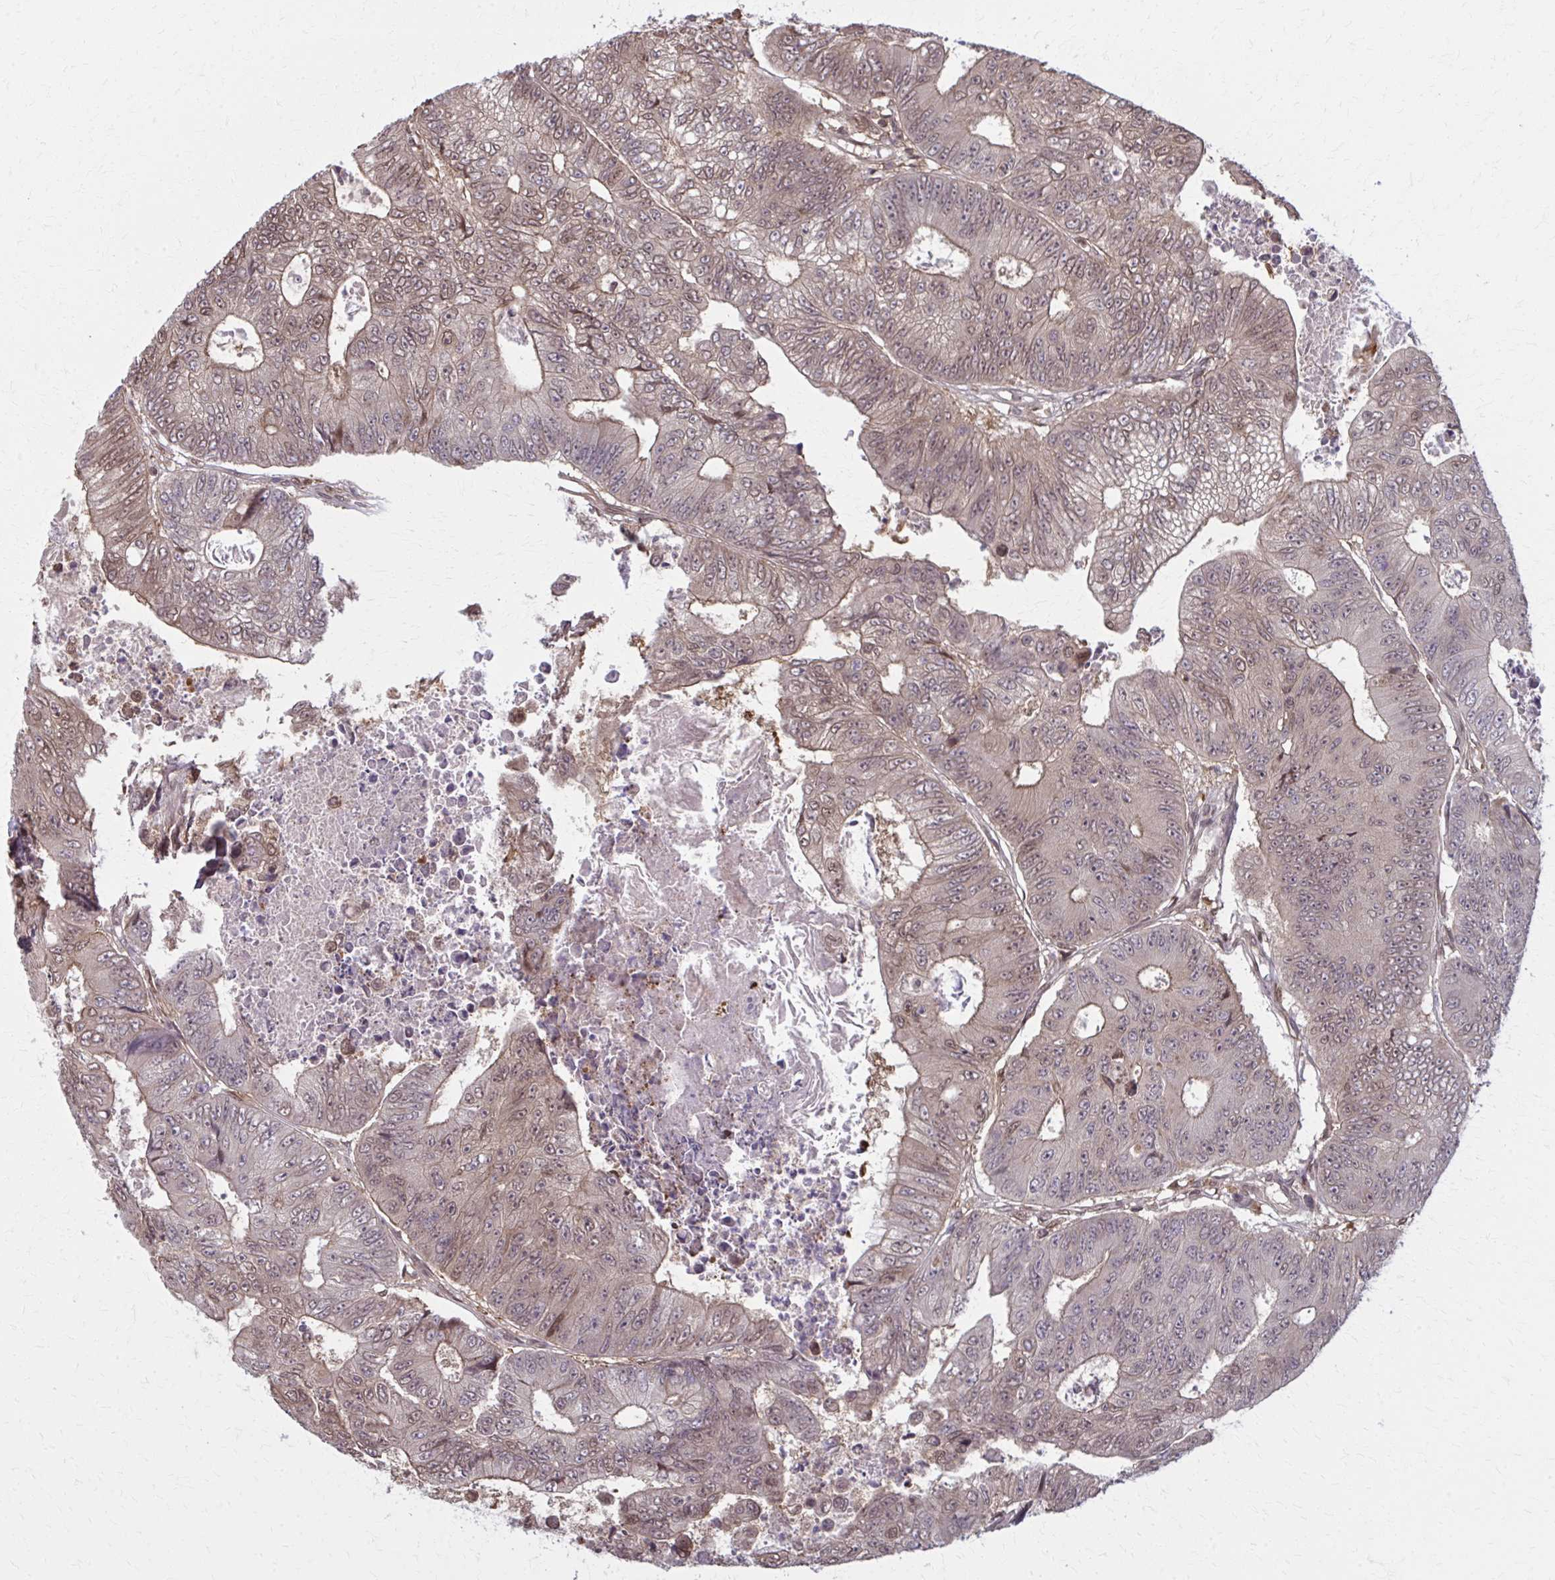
{"staining": {"intensity": "weak", "quantity": ">75%", "location": "cytoplasmic/membranous,nuclear"}, "tissue": "colorectal cancer", "cell_type": "Tumor cells", "image_type": "cancer", "snomed": [{"axis": "morphology", "description": "Adenocarcinoma, NOS"}, {"axis": "topography", "description": "Colon"}], "caption": "A histopathology image showing weak cytoplasmic/membranous and nuclear expression in approximately >75% of tumor cells in adenocarcinoma (colorectal), as visualized by brown immunohistochemical staining.", "gene": "MDH1", "patient": {"sex": "female", "age": 48}}